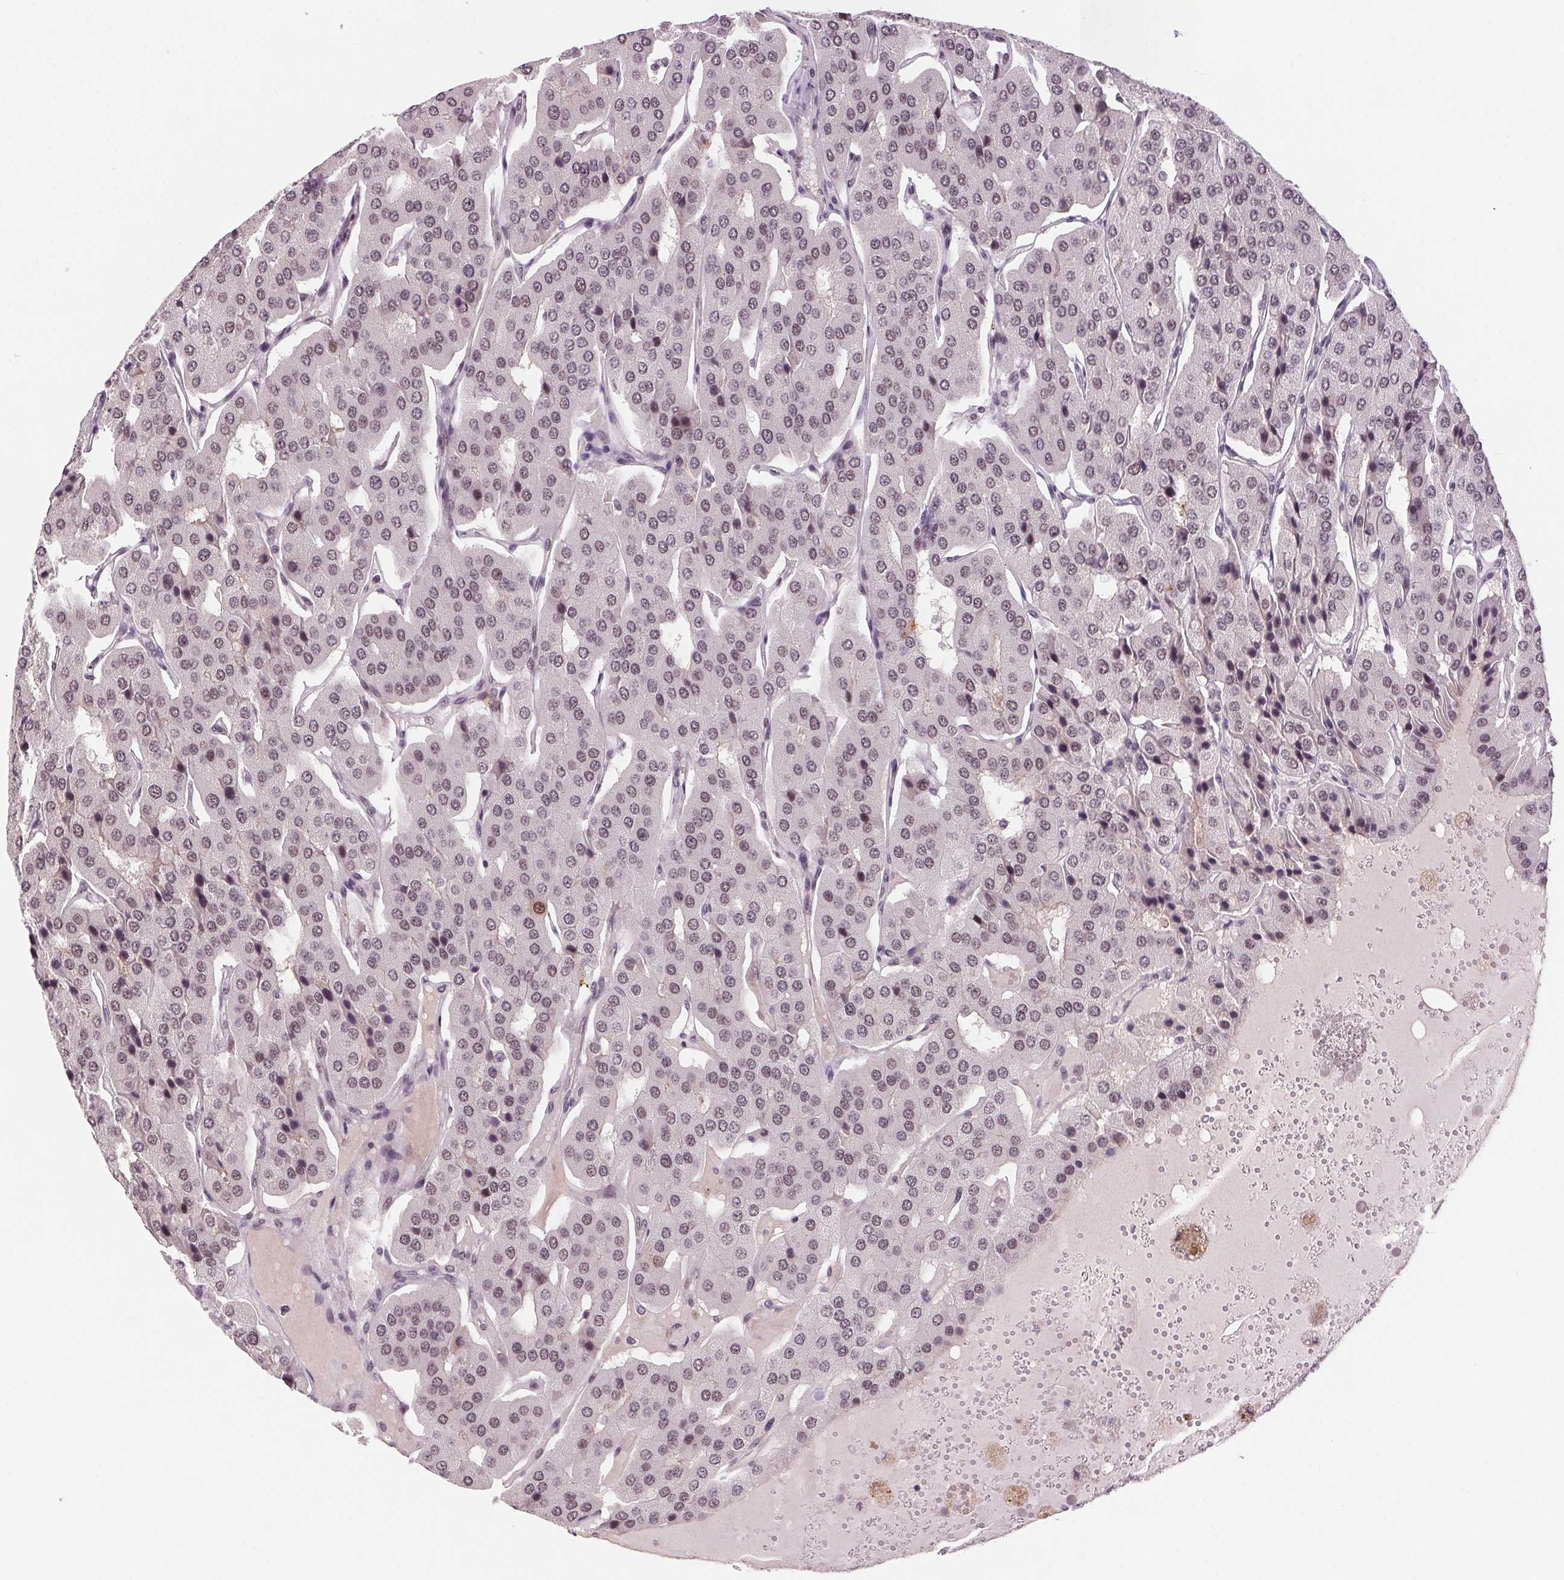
{"staining": {"intensity": "weak", "quantity": "<25%", "location": "nuclear"}, "tissue": "parathyroid gland", "cell_type": "Glandular cells", "image_type": "normal", "snomed": [{"axis": "morphology", "description": "Normal tissue, NOS"}, {"axis": "morphology", "description": "Adenoma, NOS"}, {"axis": "topography", "description": "Parathyroid gland"}], "caption": "This is an IHC histopathology image of normal parathyroid gland. There is no positivity in glandular cells.", "gene": "CD2BP2", "patient": {"sex": "female", "age": 86}}